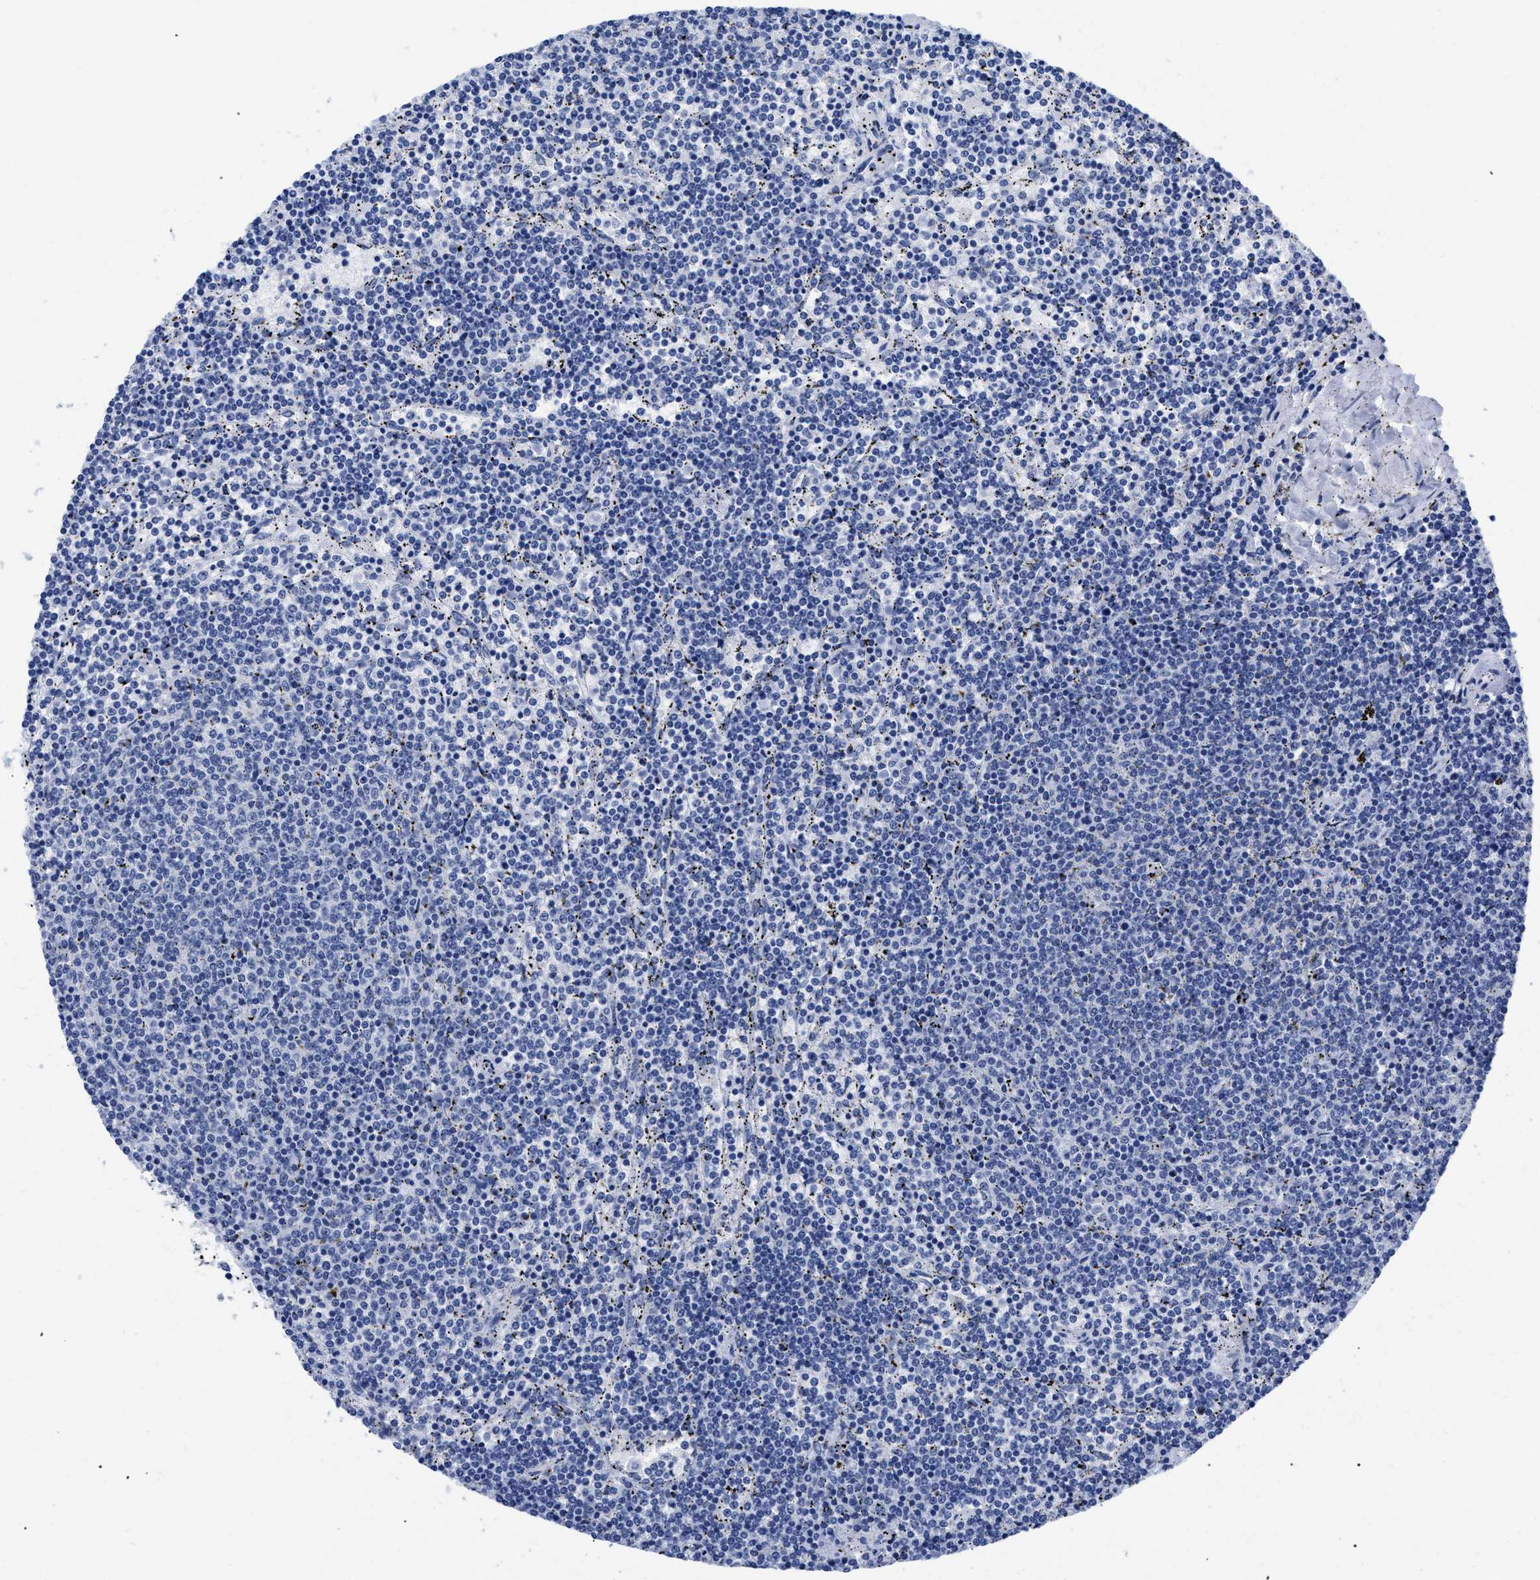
{"staining": {"intensity": "negative", "quantity": "none", "location": "none"}, "tissue": "lymphoma", "cell_type": "Tumor cells", "image_type": "cancer", "snomed": [{"axis": "morphology", "description": "Malignant lymphoma, non-Hodgkin's type, Low grade"}, {"axis": "topography", "description": "Spleen"}], "caption": "This is an IHC photomicrograph of human malignant lymphoma, non-Hodgkin's type (low-grade). There is no staining in tumor cells.", "gene": "TREML1", "patient": {"sex": "female", "age": 50}}